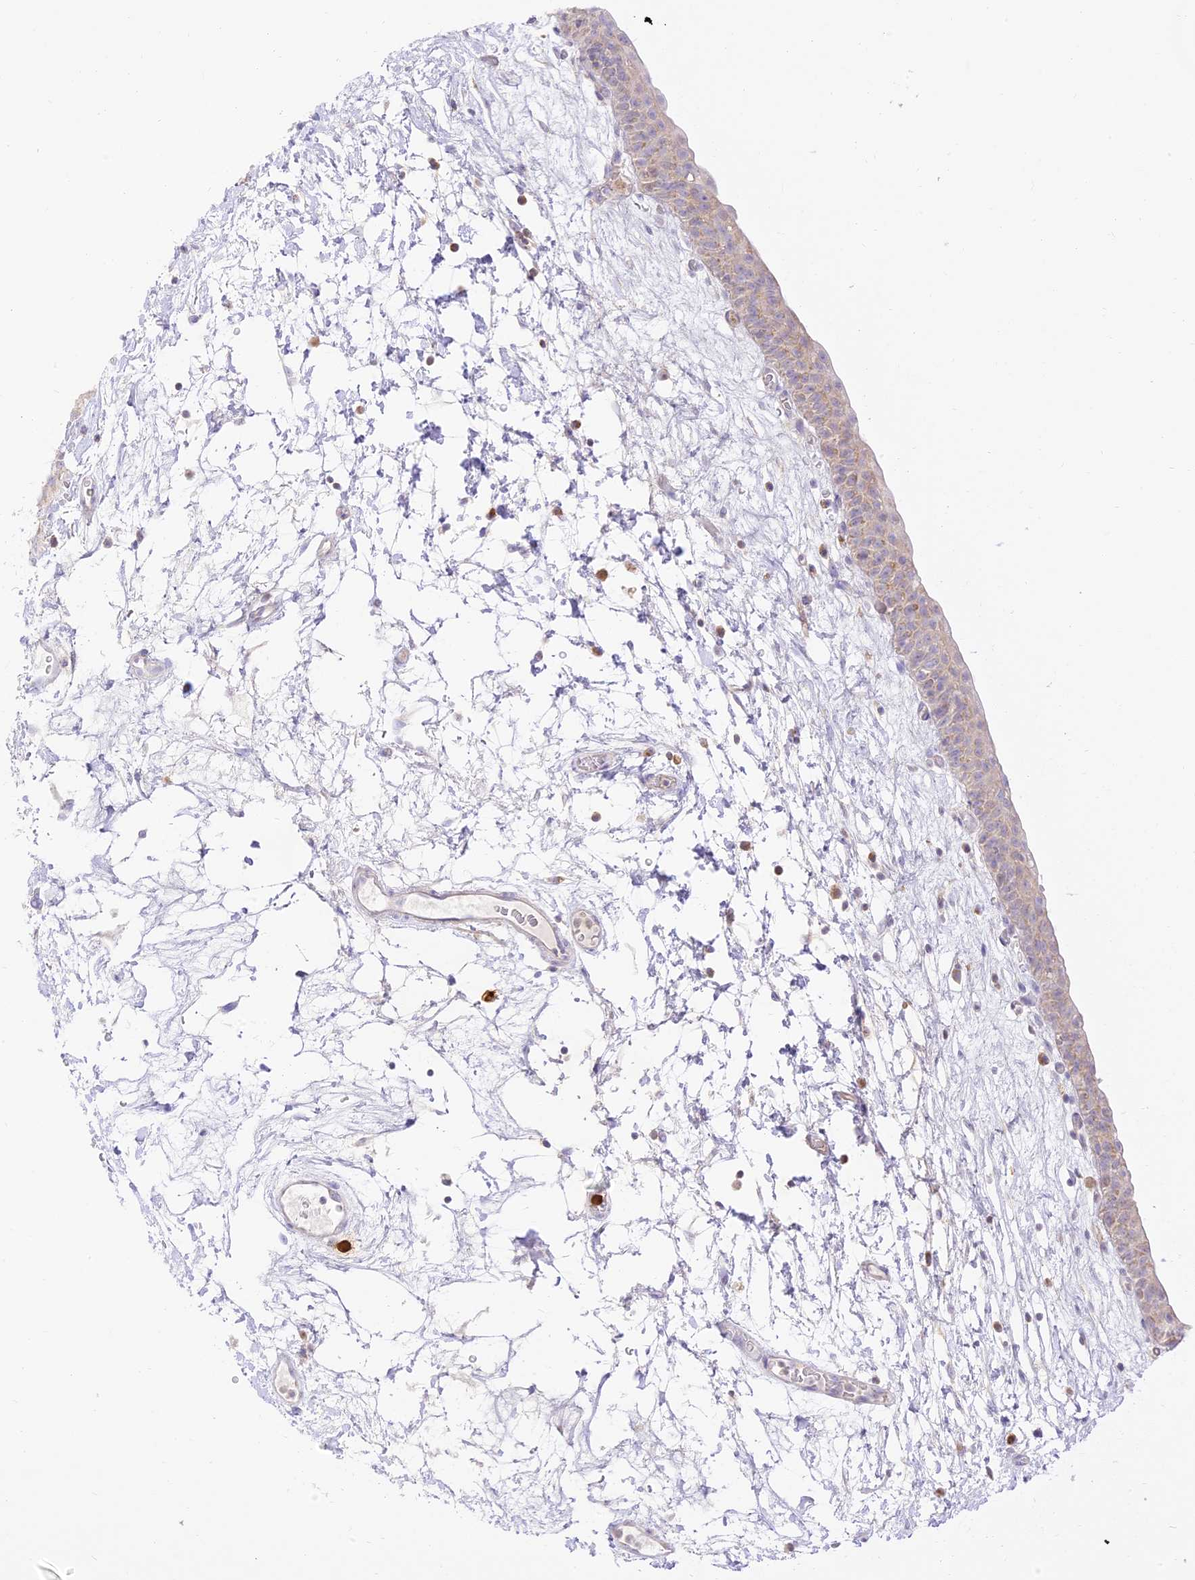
{"staining": {"intensity": "weak", "quantity": "<25%", "location": "cytoplasmic/membranous"}, "tissue": "urinary bladder", "cell_type": "Urothelial cells", "image_type": "normal", "snomed": [{"axis": "morphology", "description": "Normal tissue, NOS"}, {"axis": "topography", "description": "Urinary bladder"}], "caption": "The histopathology image demonstrates no significant expression in urothelial cells of urinary bladder.", "gene": "LRRC15", "patient": {"sex": "male", "age": 83}}